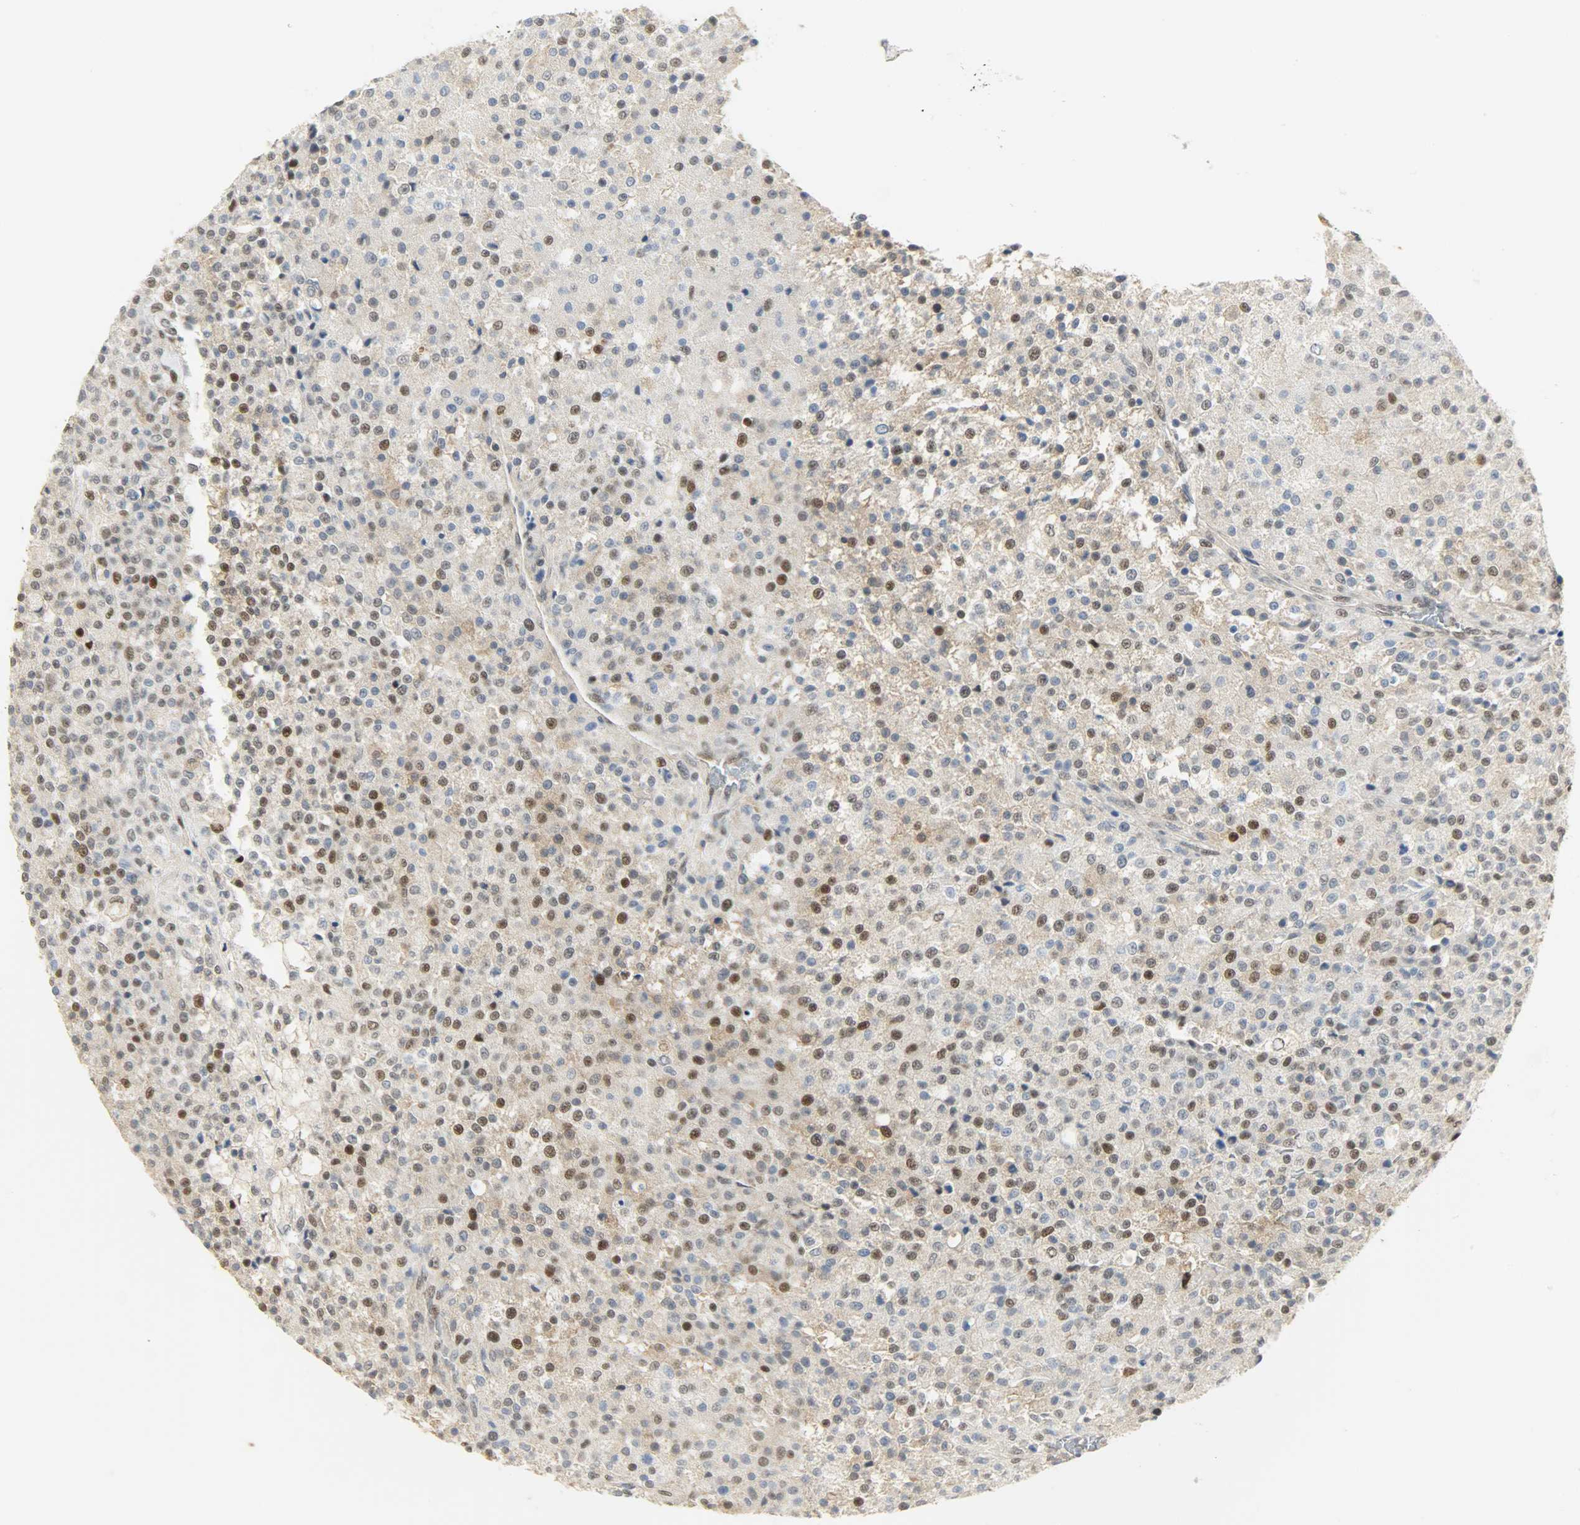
{"staining": {"intensity": "moderate", "quantity": "25%-75%", "location": "nuclear"}, "tissue": "testis cancer", "cell_type": "Tumor cells", "image_type": "cancer", "snomed": [{"axis": "morphology", "description": "Seminoma, NOS"}, {"axis": "topography", "description": "Testis"}], "caption": "The micrograph demonstrates a brown stain indicating the presence of a protein in the nuclear of tumor cells in testis cancer (seminoma).", "gene": "NPEPL1", "patient": {"sex": "male", "age": 59}}